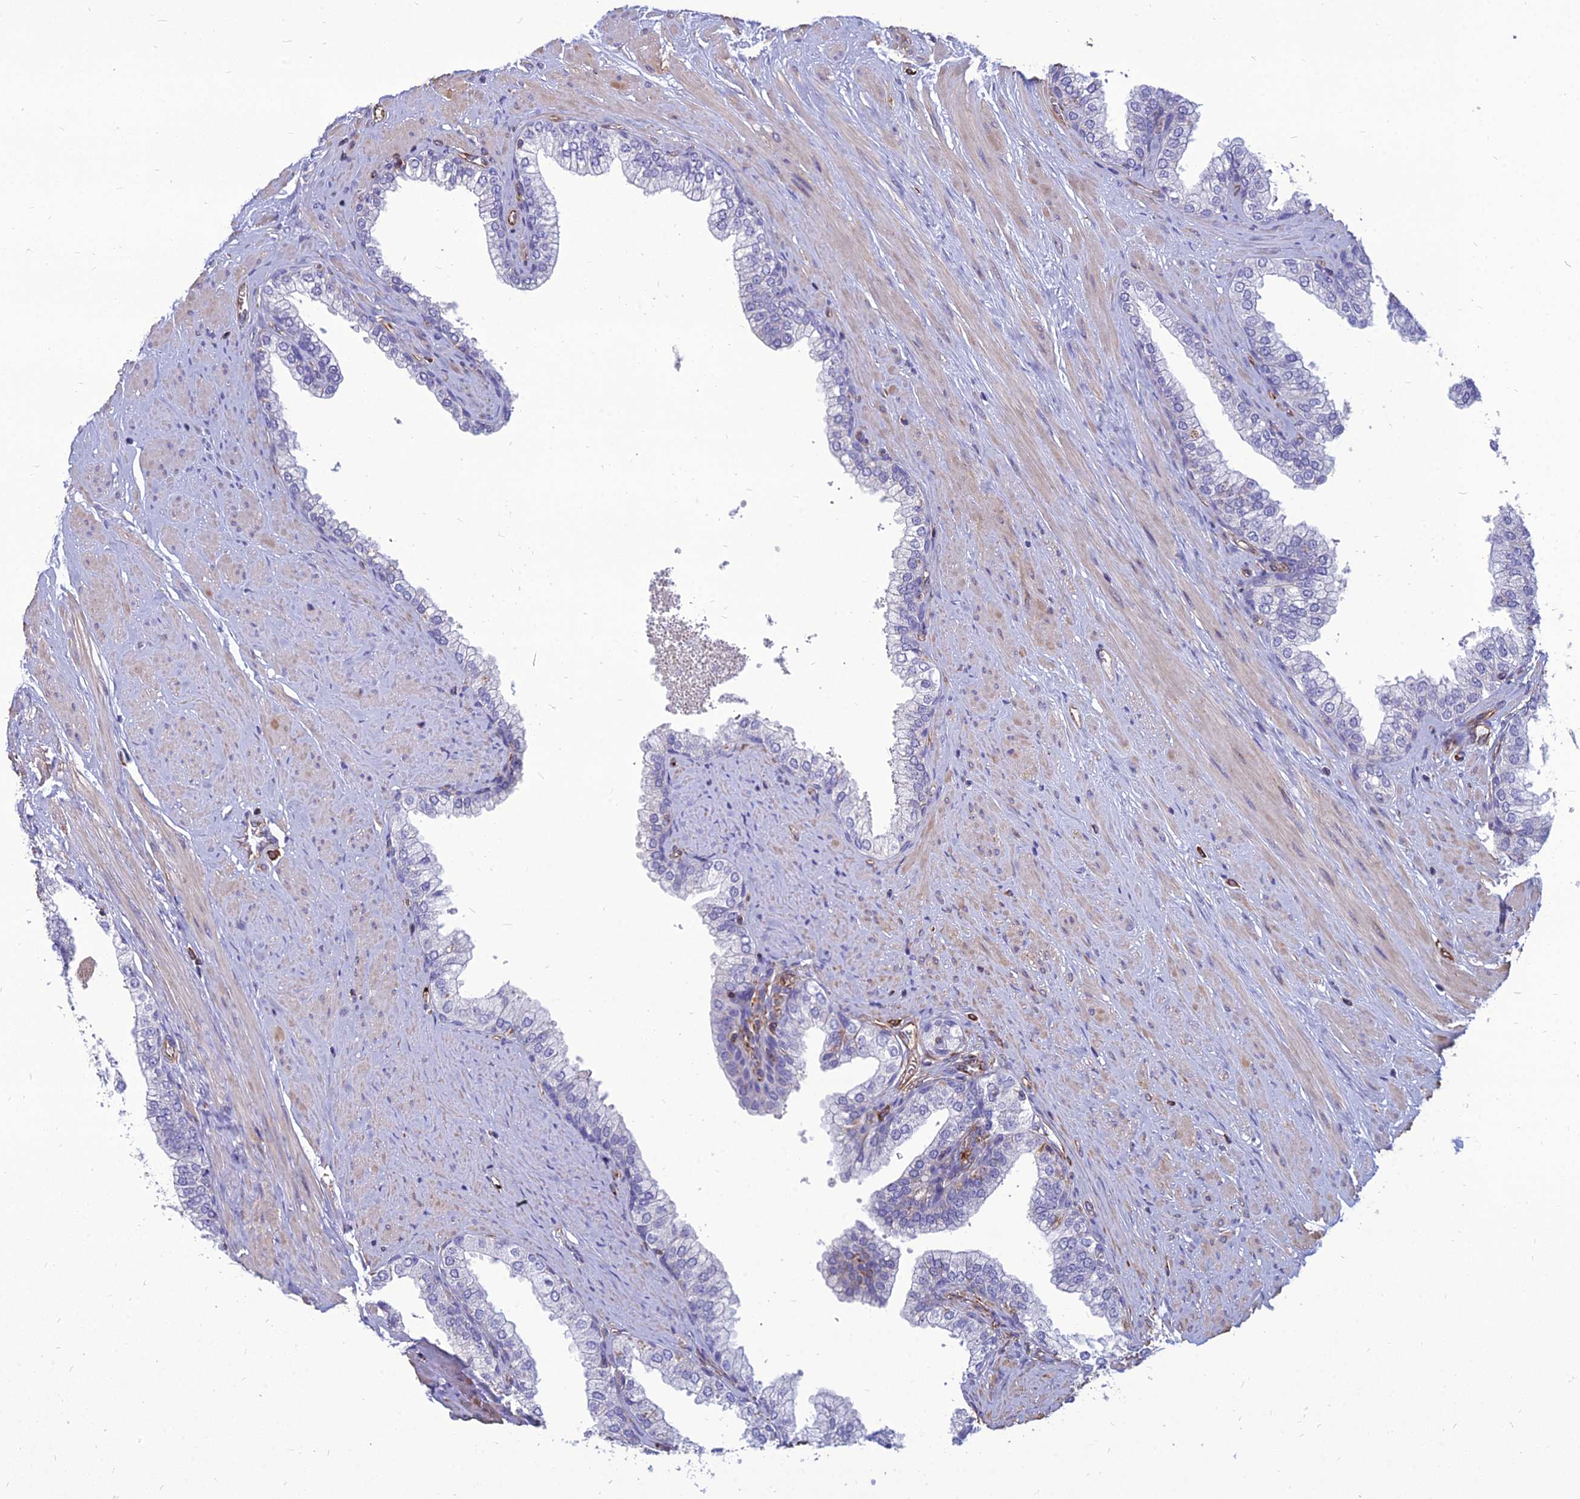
{"staining": {"intensity": "negative", "quantity": "none", "location": "none"}, "tissue": "prostate", "cell_type": "Glandular cells", "image_type": "normal", "snomed": [{"axis": "morphology", "description": "Normal tissue, NOS"}, {"axis": "morphology", "description": "Urothelial carcinoma, Low grade"}, {"axis": "topography", "description": "Urinary bladder"}, {"axis": "topography", "description": "Prostate"}], "caption": "The histopathology image exhibits no significant expression in glandular cells of prostate. (Immunohistochemistry, brightfield microscopy, high magnification).", "gene": "PSMD11", "patient": {"sex": "male", "age": 60}}